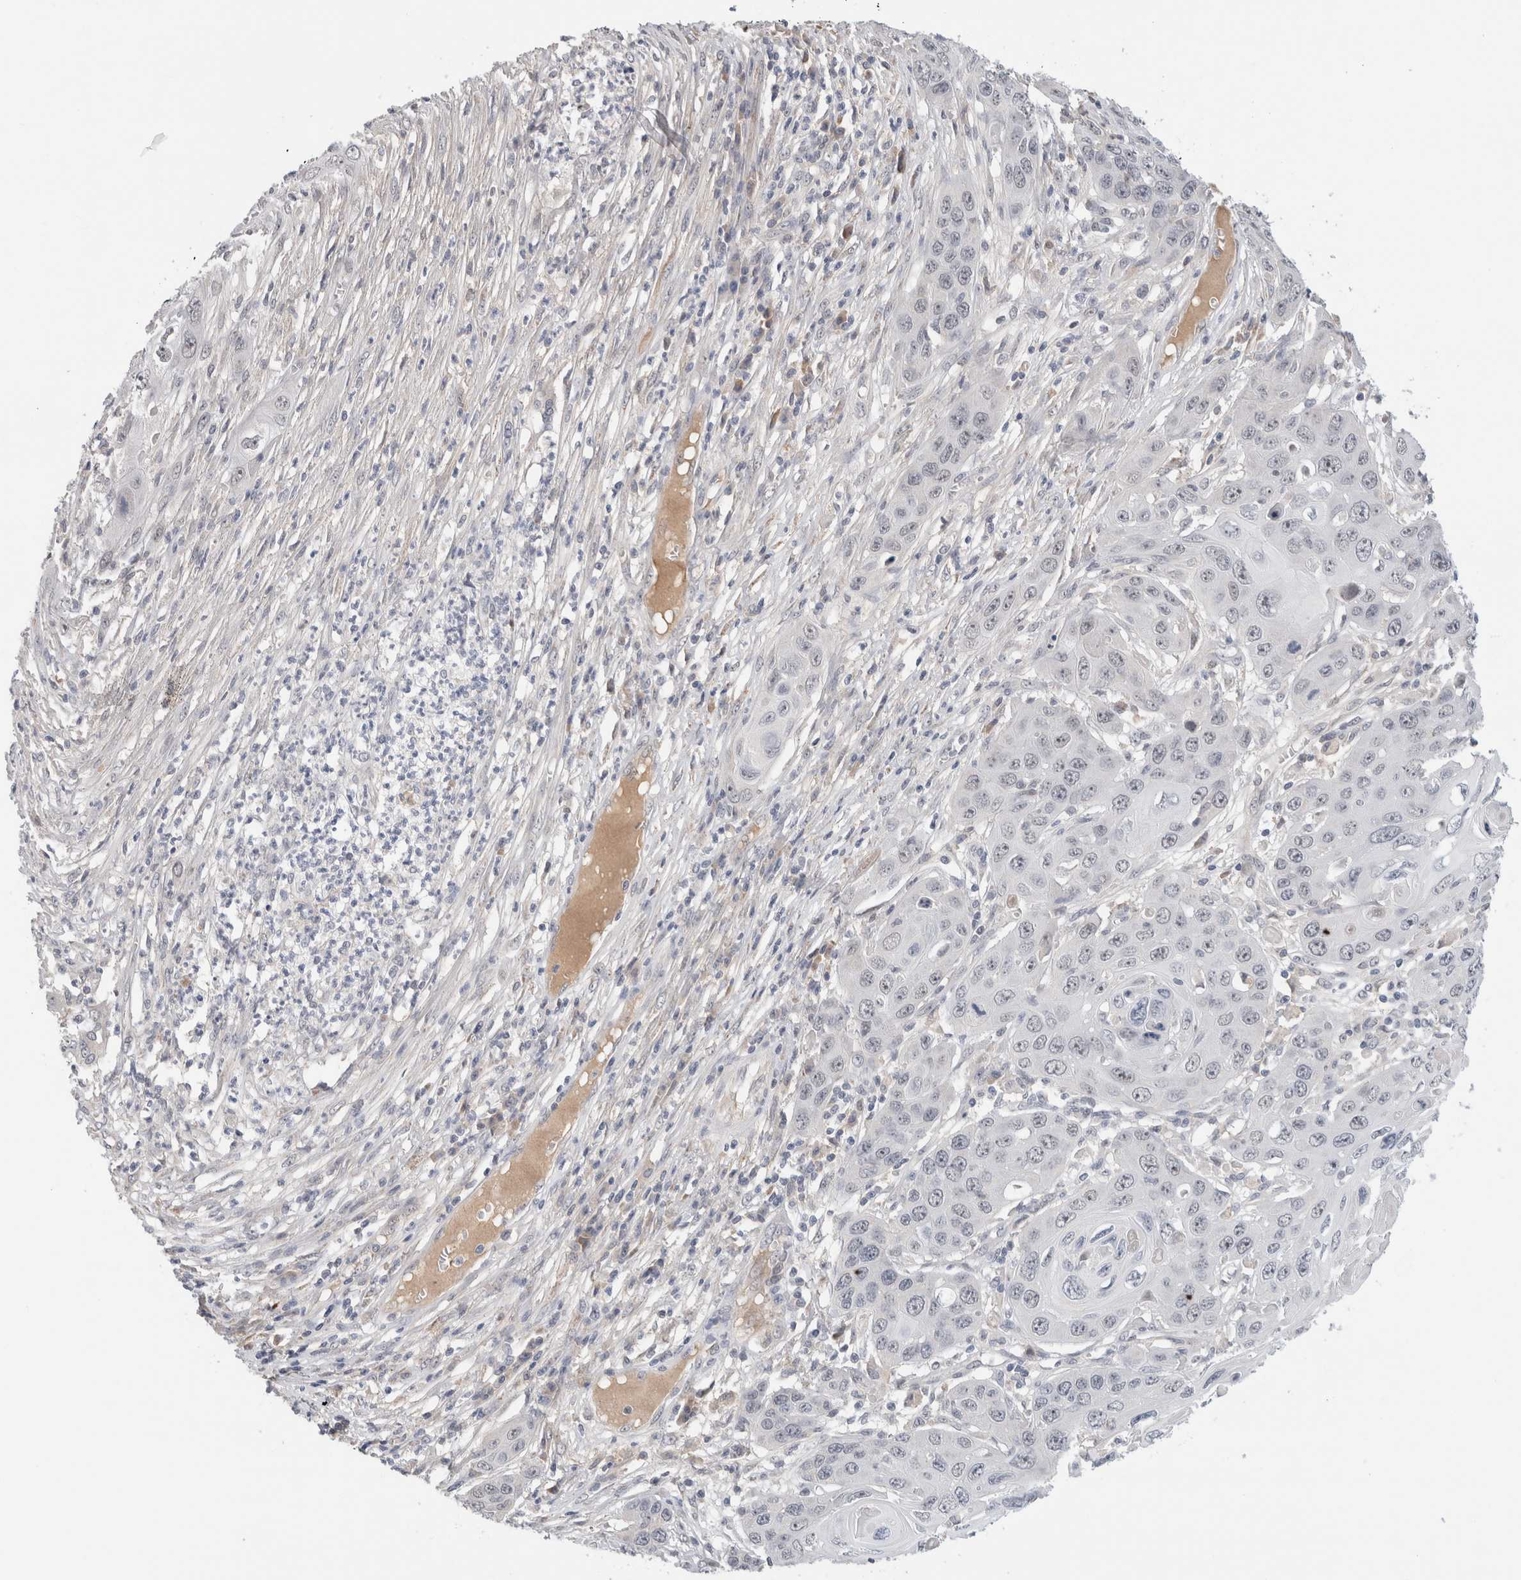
{"staining": {"intensity": "negative", "quantity": "none", "location": "none"}, "tissue": "skin cancer", "cell_type": "Tumor cells", "image_type": "cancer", "snomed": [{"axis": "morphology", "description": "Squamous cell carcinoma, NOS"}, {"axis": "topography", "description": "Skin"}], "caption": "IHC micrograph of squamous cell carcinoma (skin) stained for a protein (brown), which demonstrates no expression in tumor cells.", "gene": "HCN3", "patient": {"sex": "male", "age": 55}}